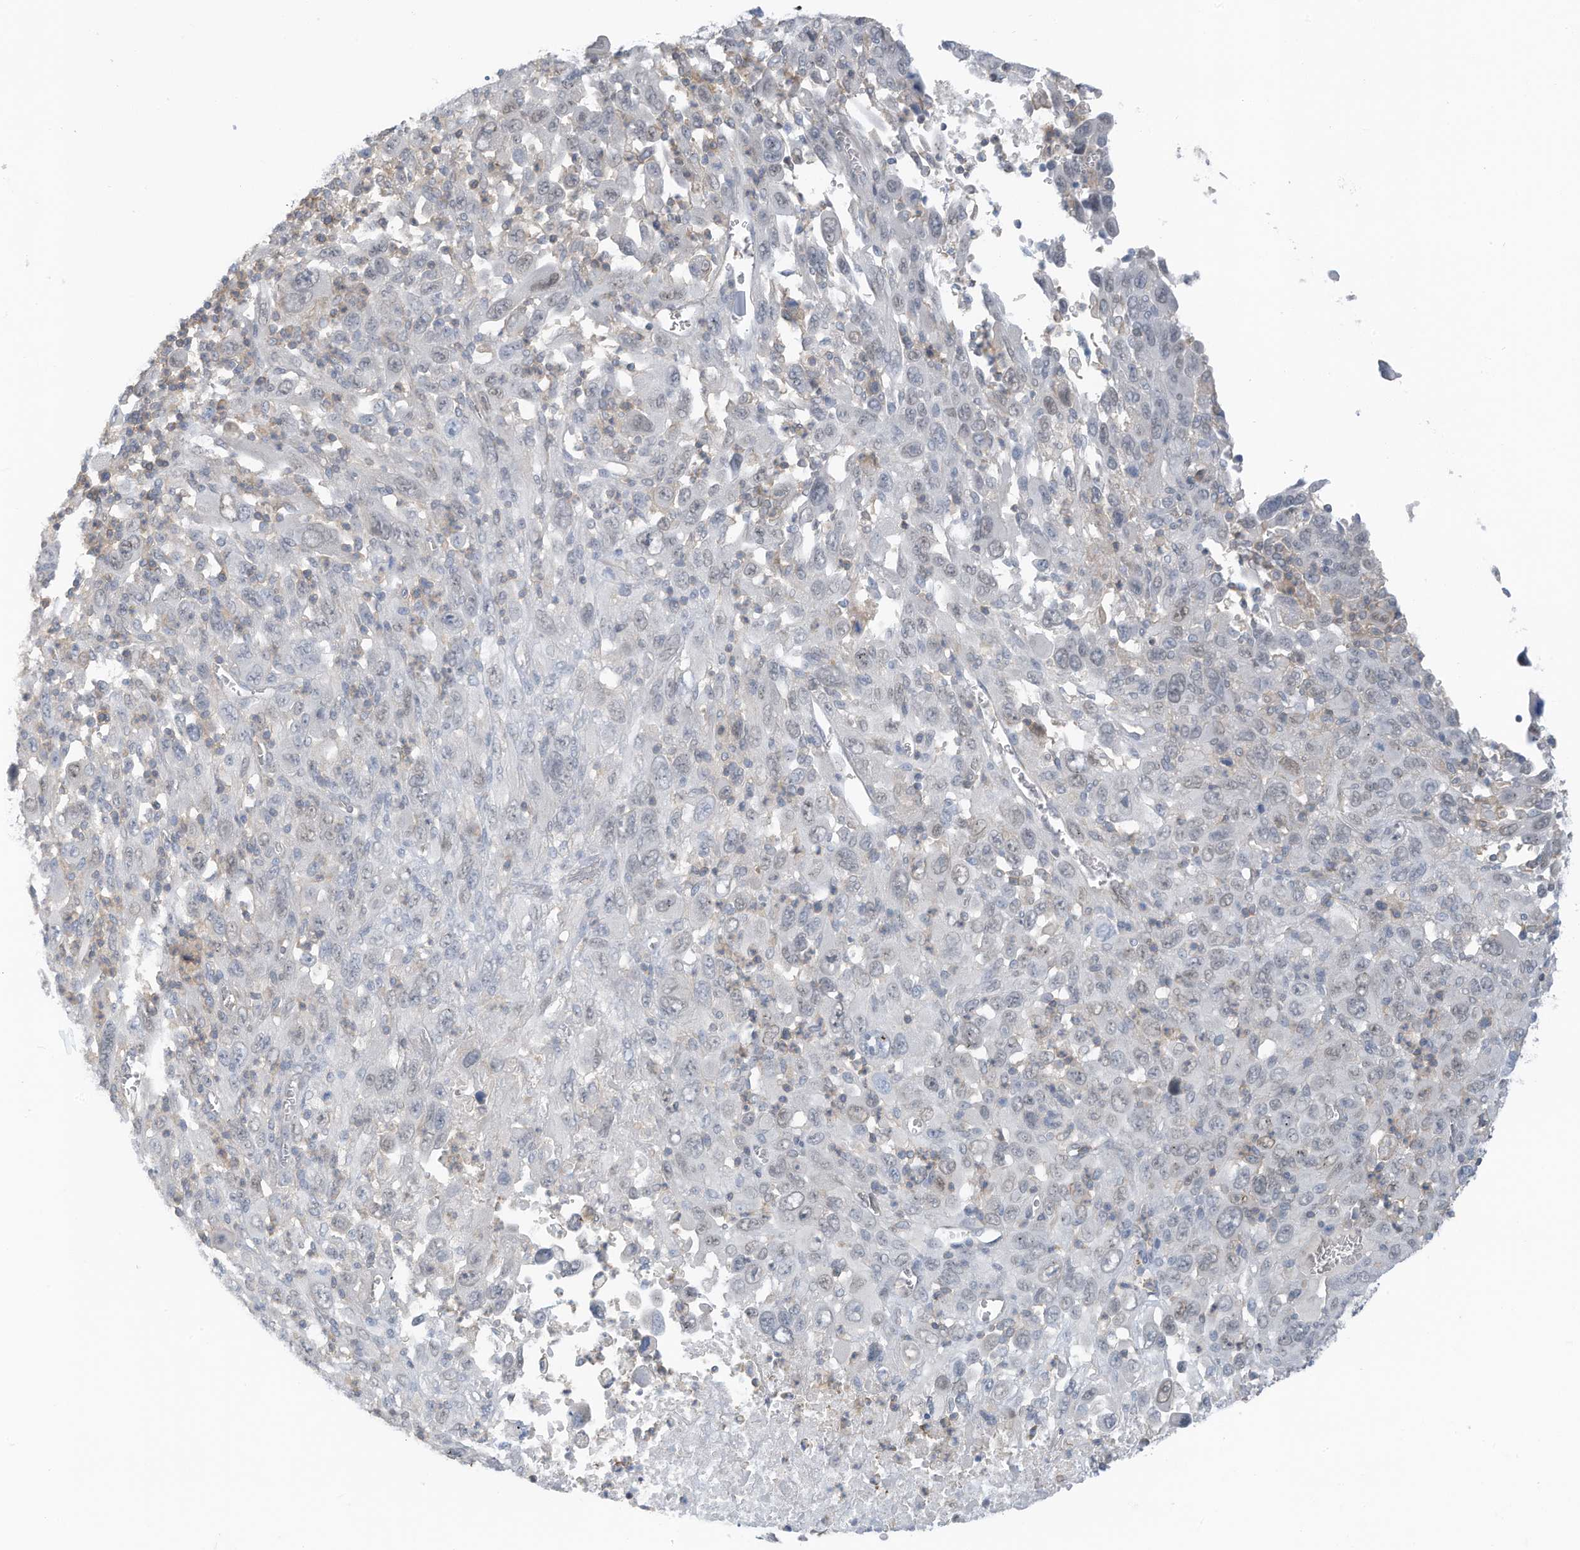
{"staining": {"intensity": "negative", "quantity": "none", "location": "none"}, "tissue": "melanoma", "cell_type": "Tumor cells", "image_type": "cancer", "snomed": [{"axis": "morphology", "description": "Malignant melanoma, Metastatic site"}, {"axis": "topography", "description": "Skin"}], "caption": "A histopathology image of human melanoma is negative for staining in tumor cells.", "gene": "ZNF846", "patient": {"sex": "female", "age": 56}}